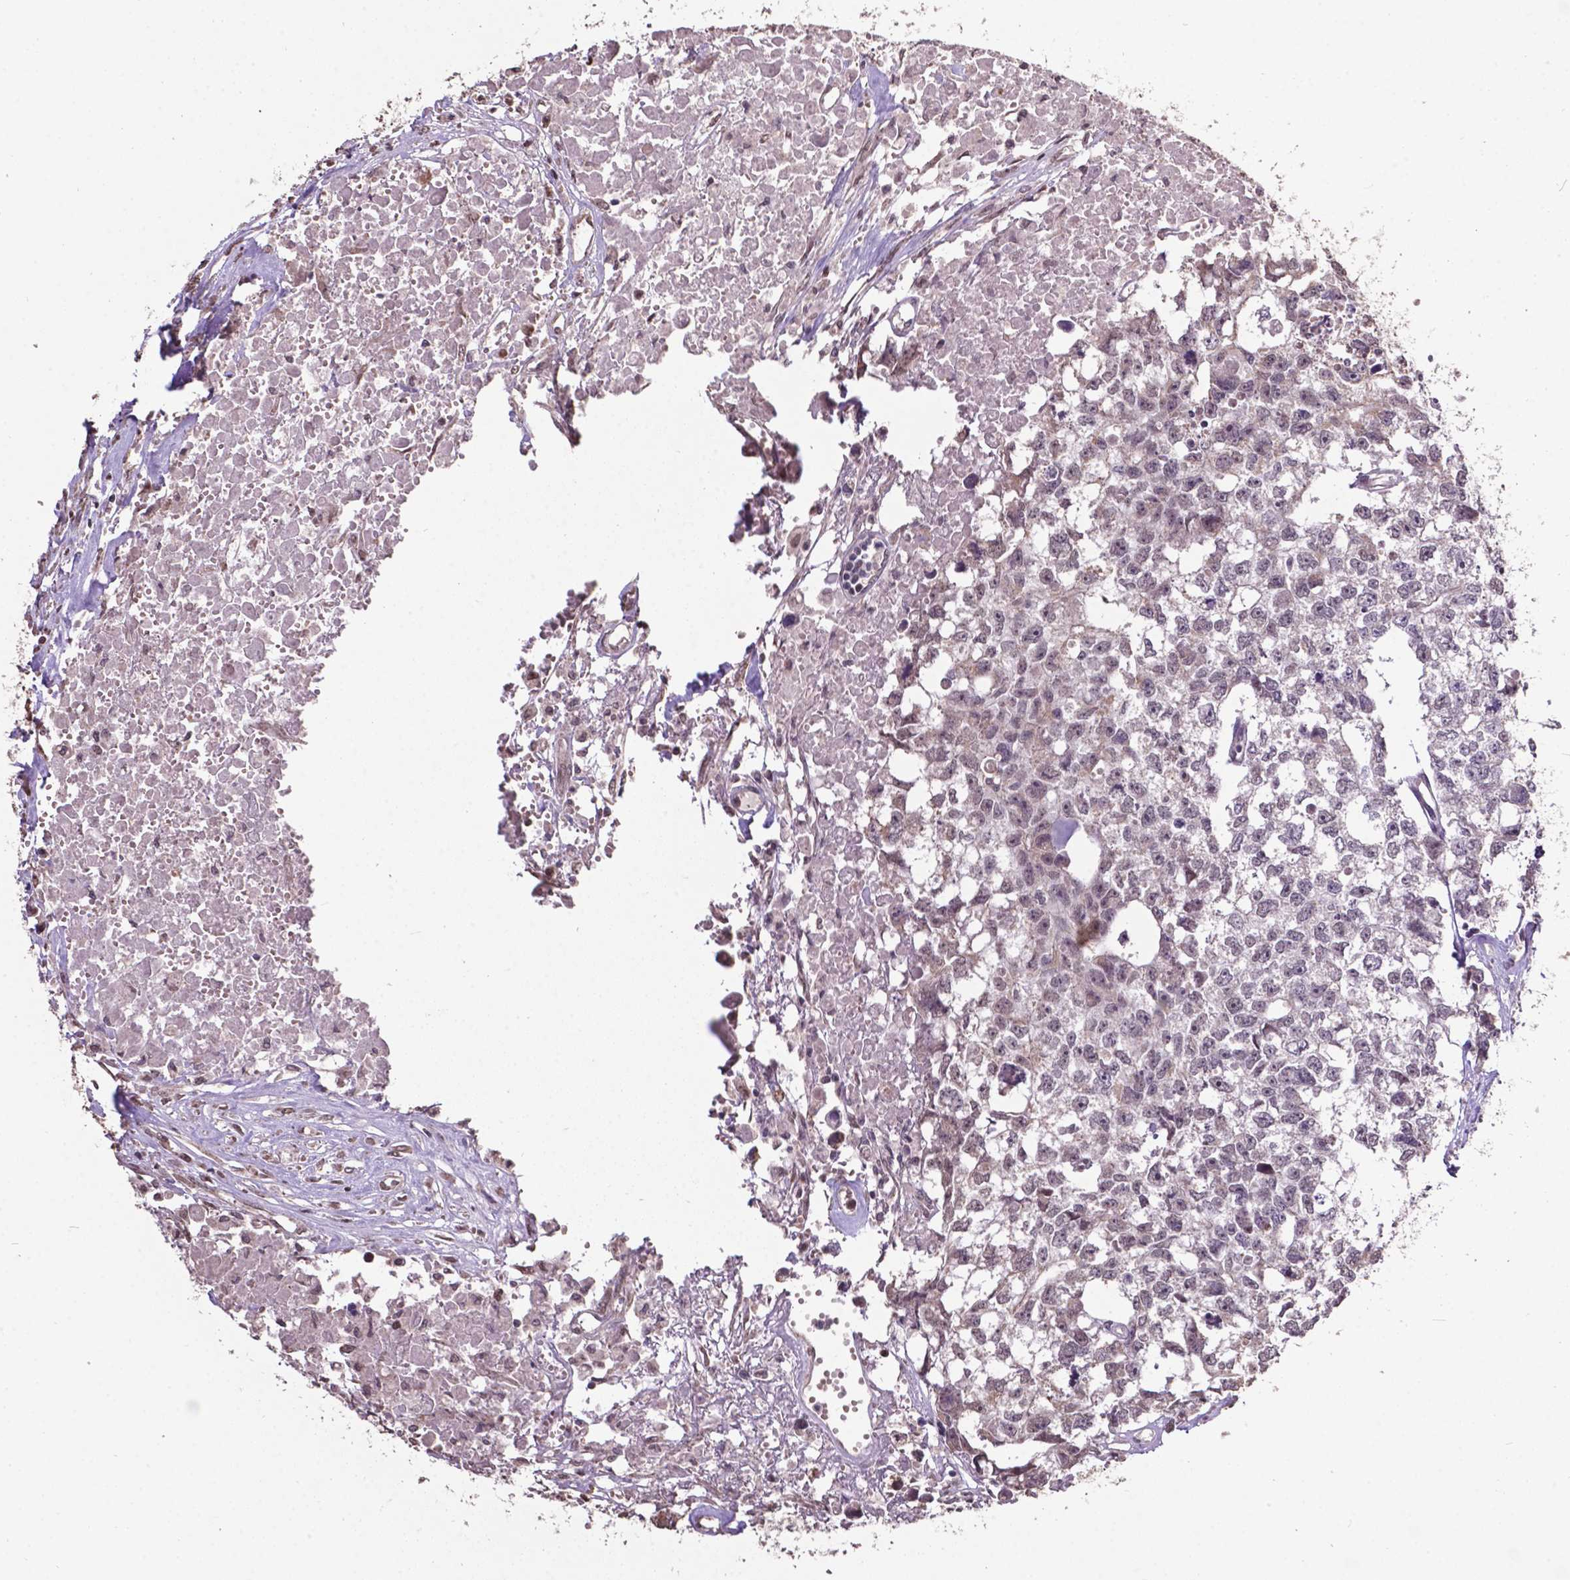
{"staining": {"intensity": "weak", "quantity": "<25%", "location": "nuclear"}, "tissue": "testis cancer", "cell_type": "Tumor cells", "image_type": "cancer", "snomed": [{"axis": "morphology", "description": "Carcinoma, Embryonal, NOS"}, {"axis": "morphology", "description": "Teratoma, malignant, NOS"}, {"axis": "topography", "description": "Testis"}], "caption": "Tumor cells are negative for brown protein staining in testis cancer.", "gene": "GLRA2", "patient": {"sex": "male", "age": 44}}